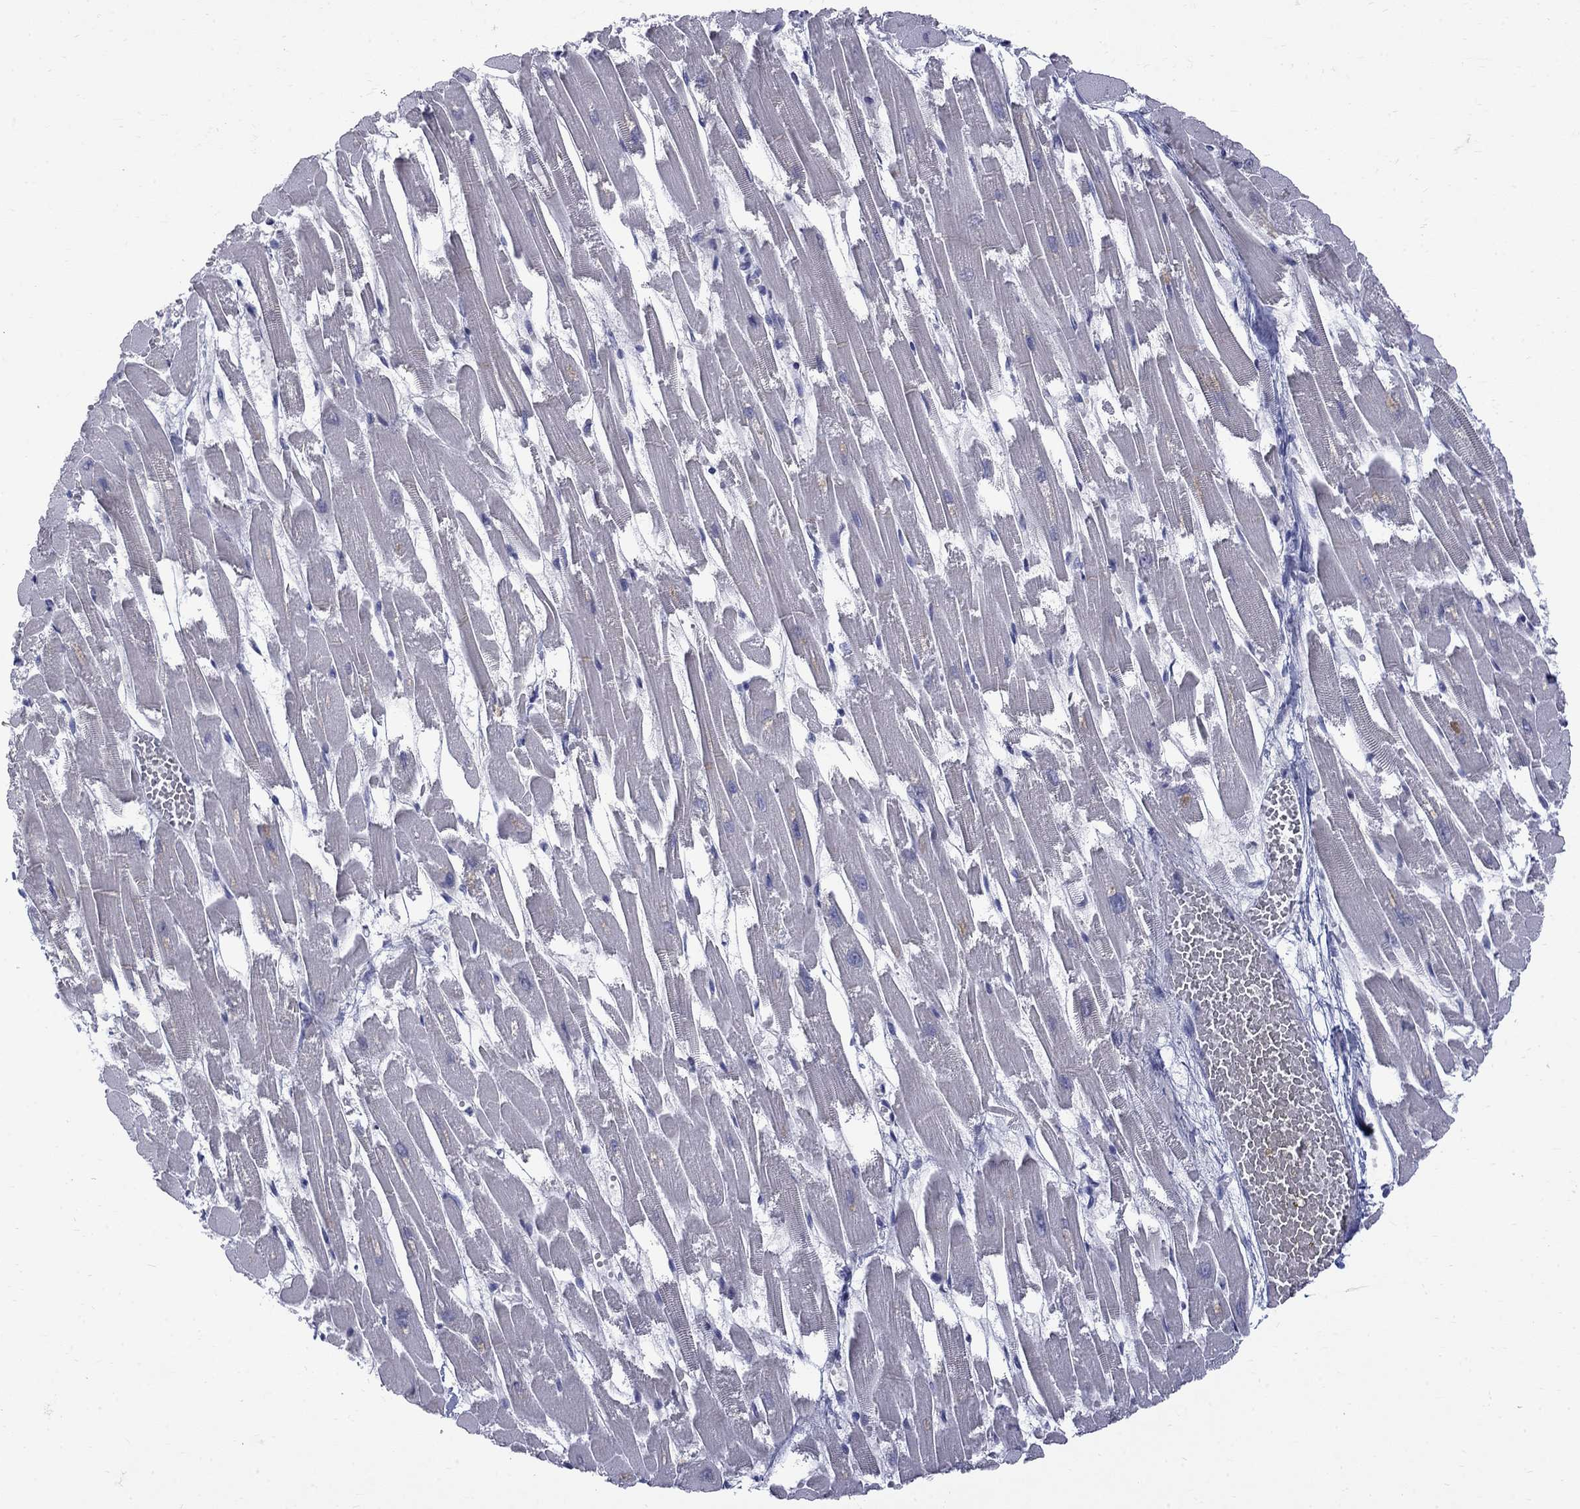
{"staining": {"intensity": "negative", "quantity": "none", "location": "none"}, "tissue": "heart muscle", "cell_type": "Cardiomyocytes", "image_type": "normal", "snomed": [{"axis": "morphology", "description": "Normal tissue, NOS"}, {"axis": "topography", "description": "Heart"}], "caption": "Micrograph shows no significant protein positivity in cardiomyocytes of unremarkable heart muscle. (Immunohistochemistry, brightfield microscopy, high magnification).", "gene": "CTNND2", "patient": {"sex": "female", "age": 52}}